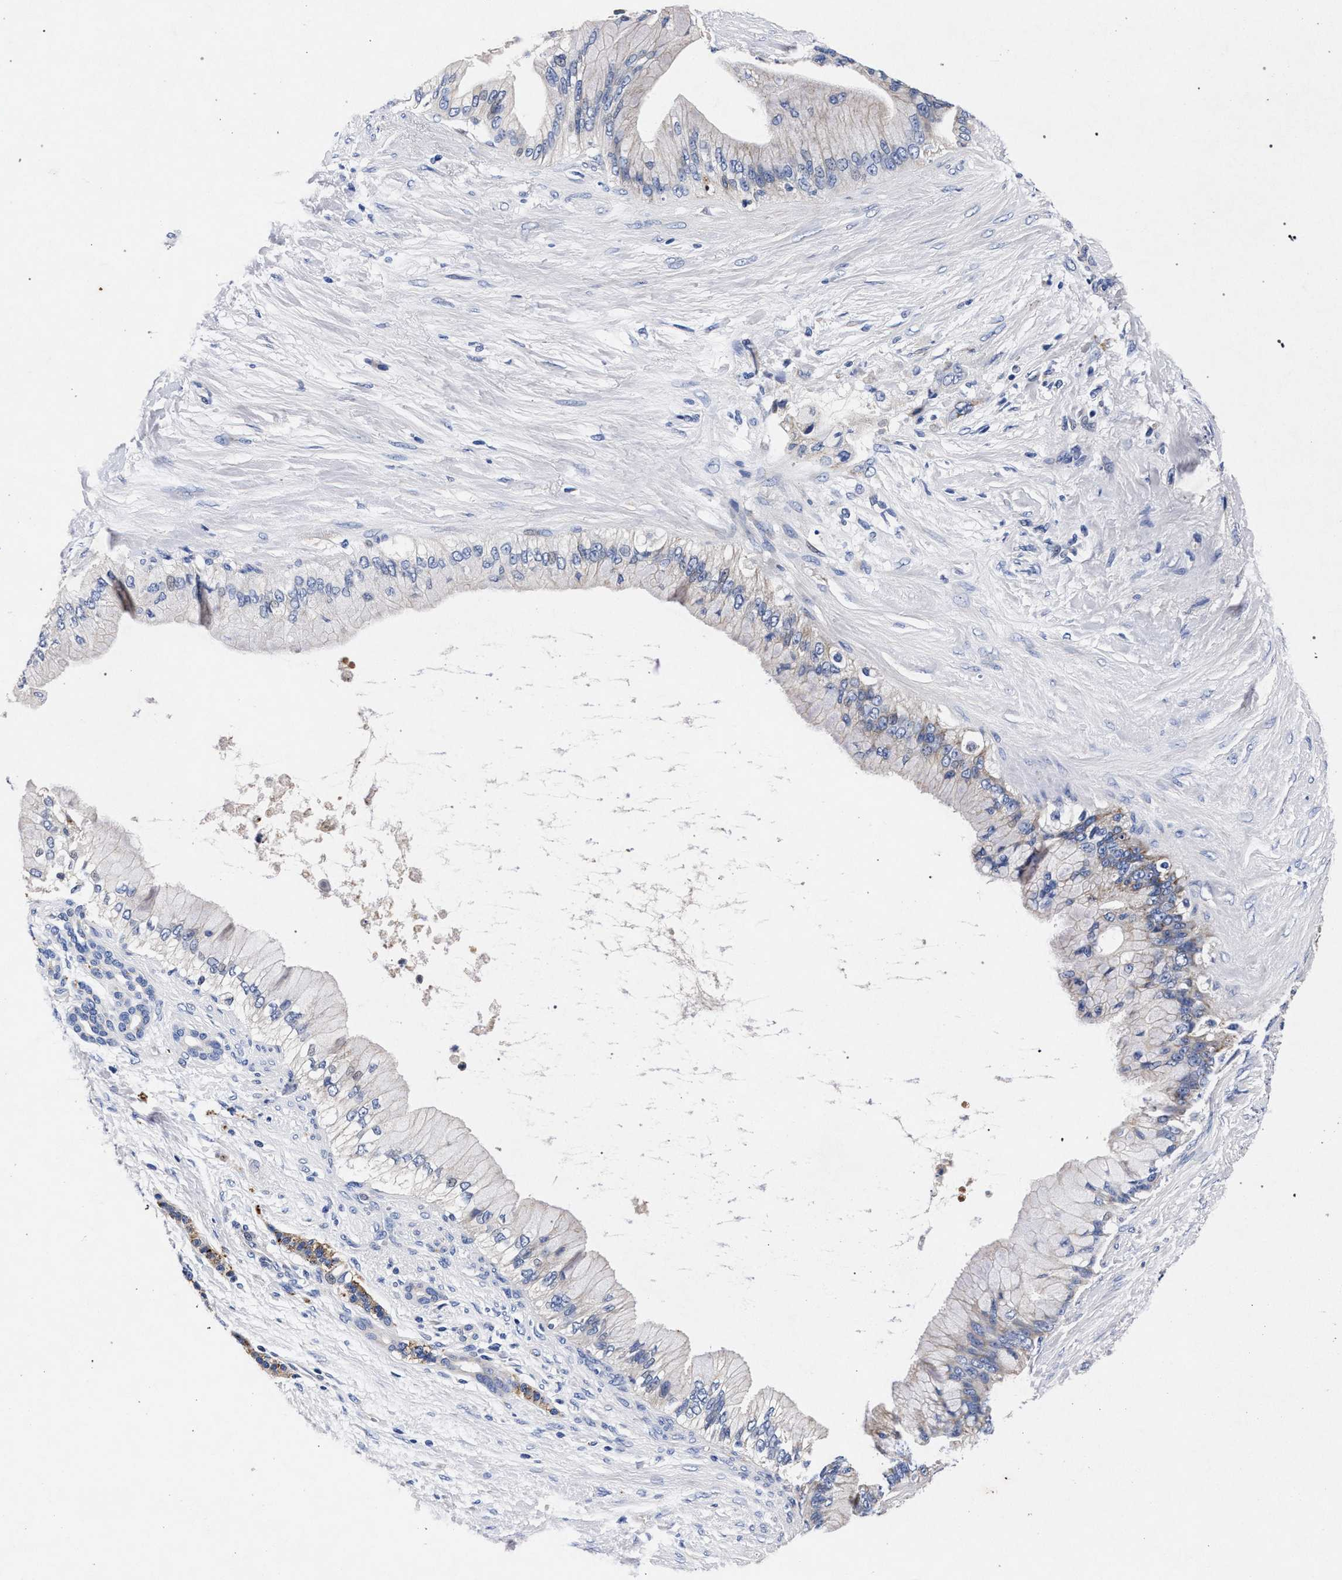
{"staining": {"intensity": "negative", "quantity": "none", "location": "none"}, "tissue": "pancreatic cancer", "cell_type": "Tumor cells", "image_type": "cancer", "snomed": [{"axis": "morphology", "description": "Adenocarcinoma, NOS"}, {"axis": "topography", "description": "Pancreas"}], "caption": "This micrograph is of pancreatic adenocarcinoma stained with immunohistochemistry to label a protein in brown with the nuclei are counter-stained blue. There is no staining in tumor cells.", "gene": "HSD17B14", "patient": {"sex": "male", "age": 59}}